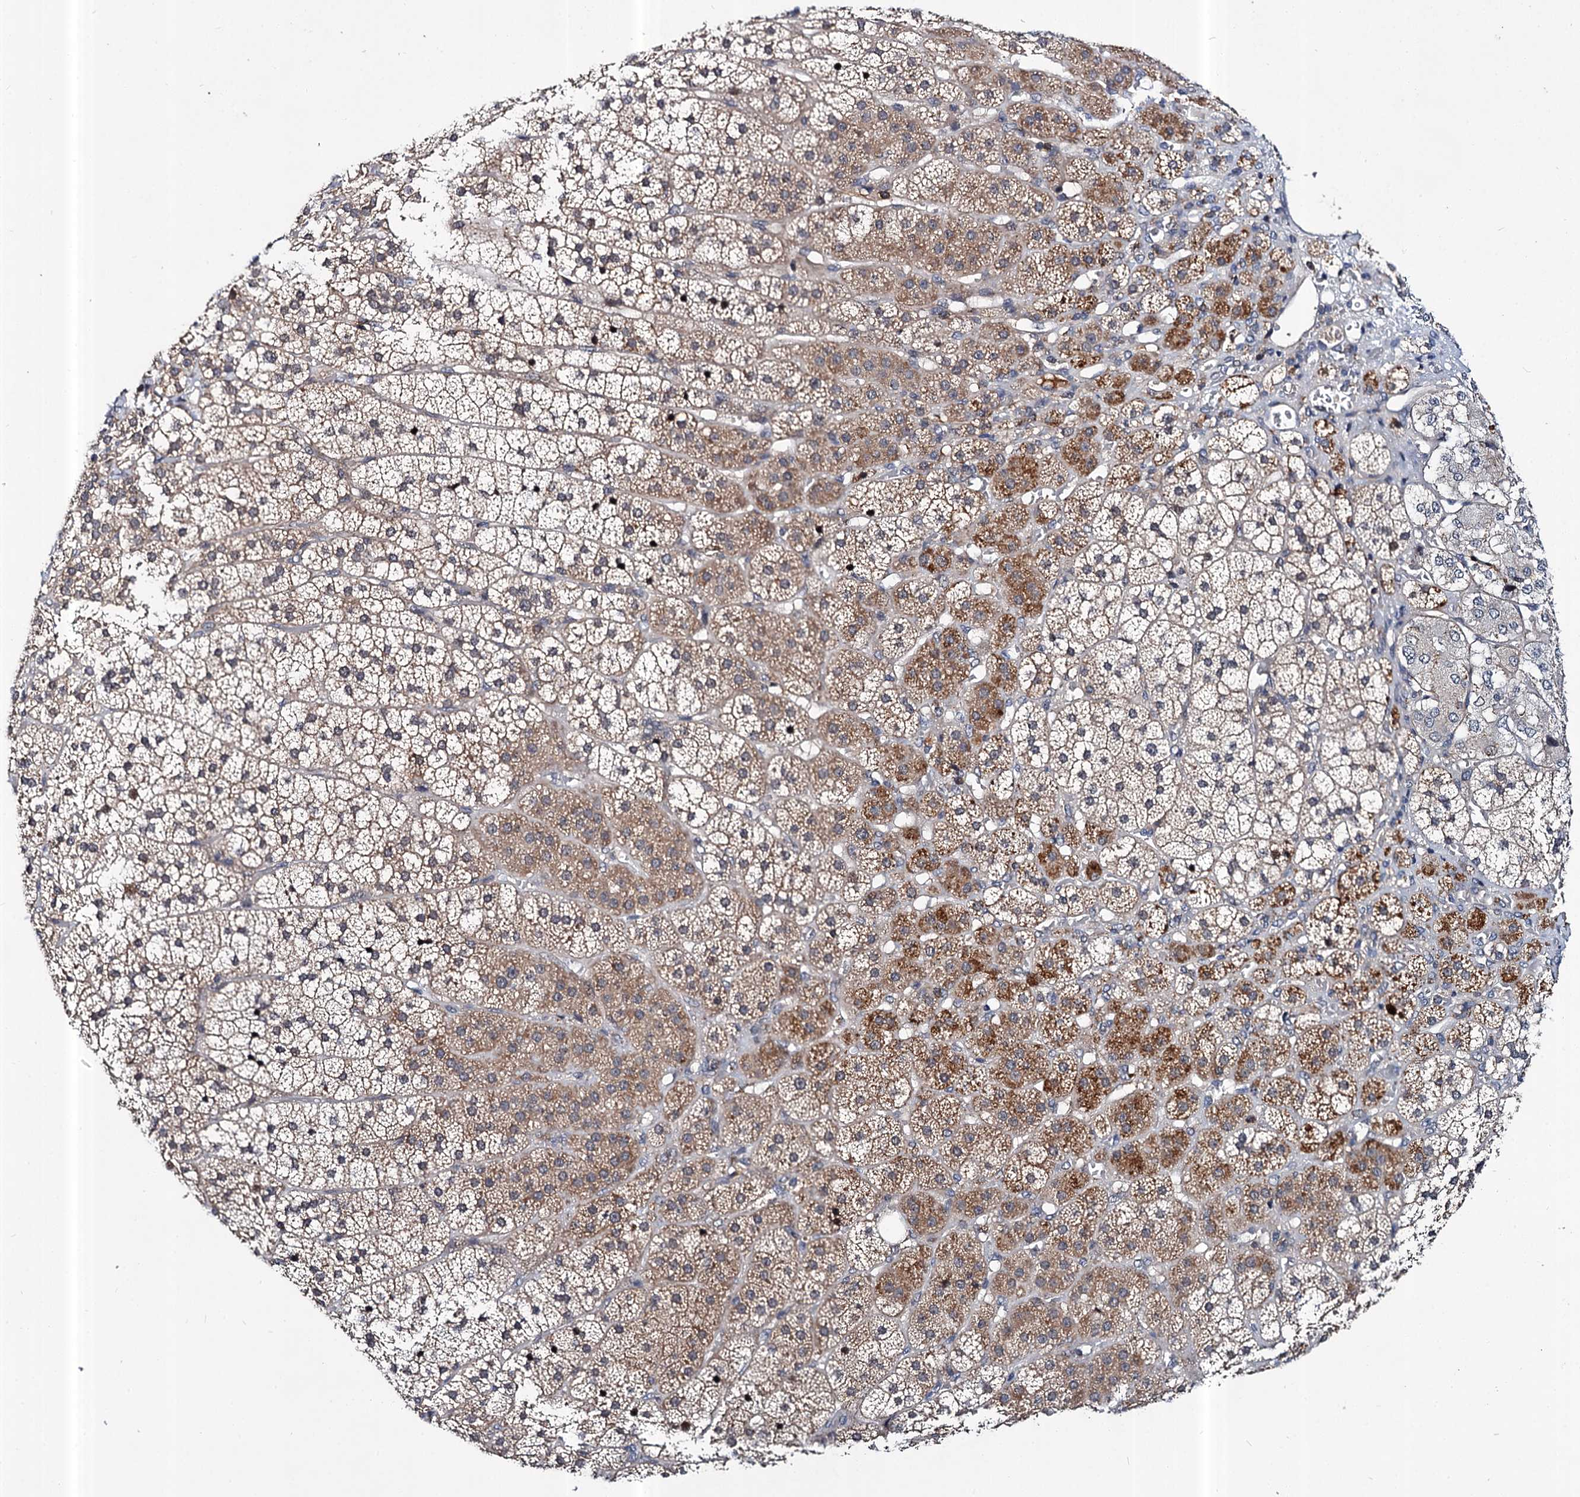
{"staining": {"intensity": "moderate", "quantity": "25%-75%", "location": "cytoplasmic/membranous"}, "tissue": "adrenal gland", "cell_type": "Glandular cells", "image_type": "normal", "snomed": [{"axis": "morphology", "description": "Normal tissue, NOS"}, {"axis": "topography", "description": "Adrenal gland"}], "caption": "Immunohistochemical staining of unremarkable human adrenal gland displays medium levels of moderate cytoplasmic/membranous staining in approximately 25%-75% of glandular cells.", "gene": "ABLIM1", "patient": {"sex": "female", "age": 44}}